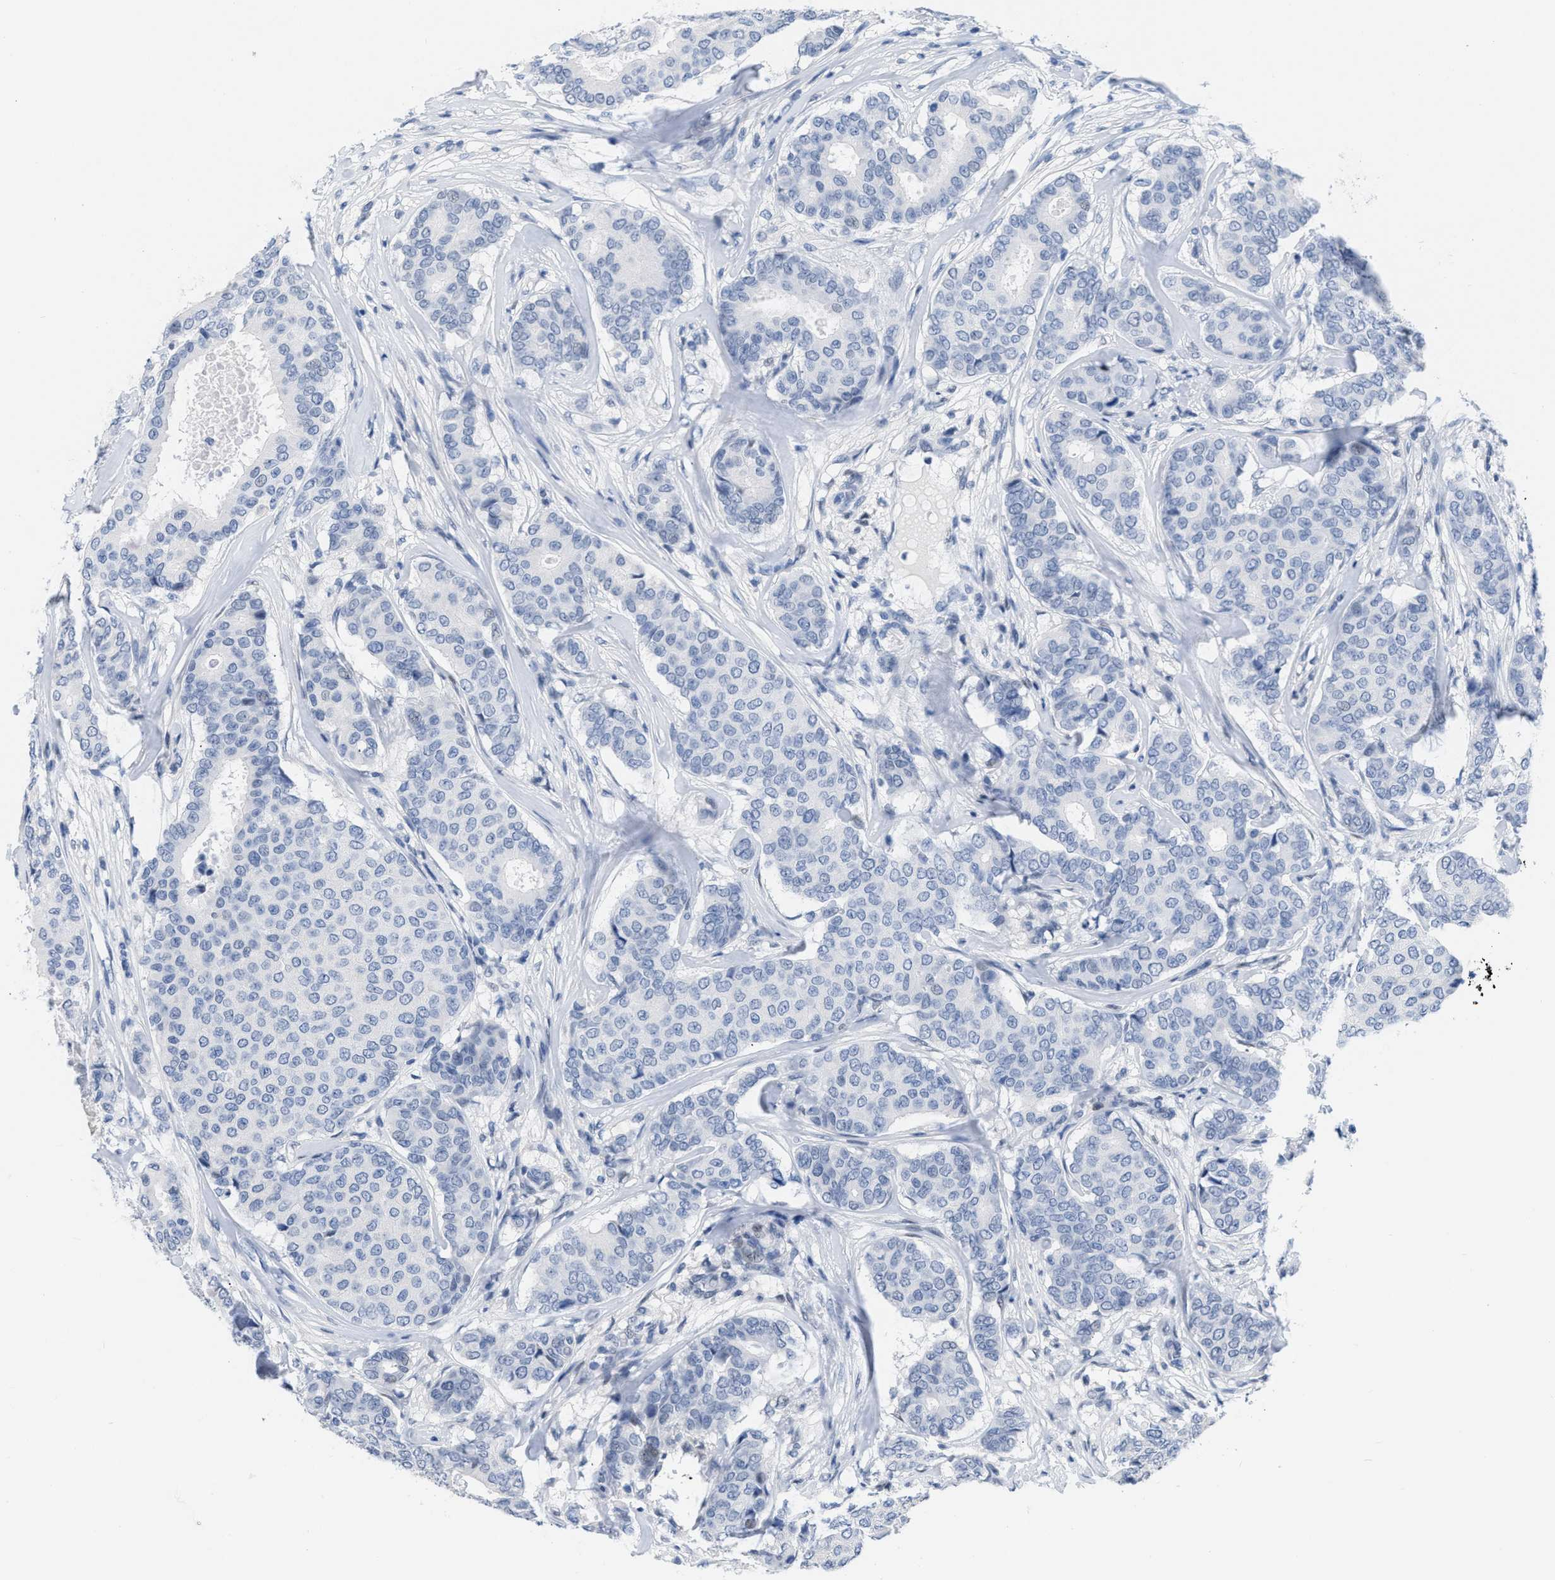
{"staining": {"intensity": "negative", "quantity": "none", "location": "none"}, "tissue": "breast cancer", "cell_type": "Tumor cells", "image_type": "cancer", "snomed": [{"axis": "morphology", "description": "Duct carcinoma"}, {"axis": "topography", "description": "Breast"}], "caption": "High magnification brightfield microscopy of breast infiltrating ductal carcinoma stained with DAB (brown) and counterstained with hematoxylin (blue): tumor cells show no significant expression.", "gene": "BOLL", "patient": {"sex": "female", "age": 75}}